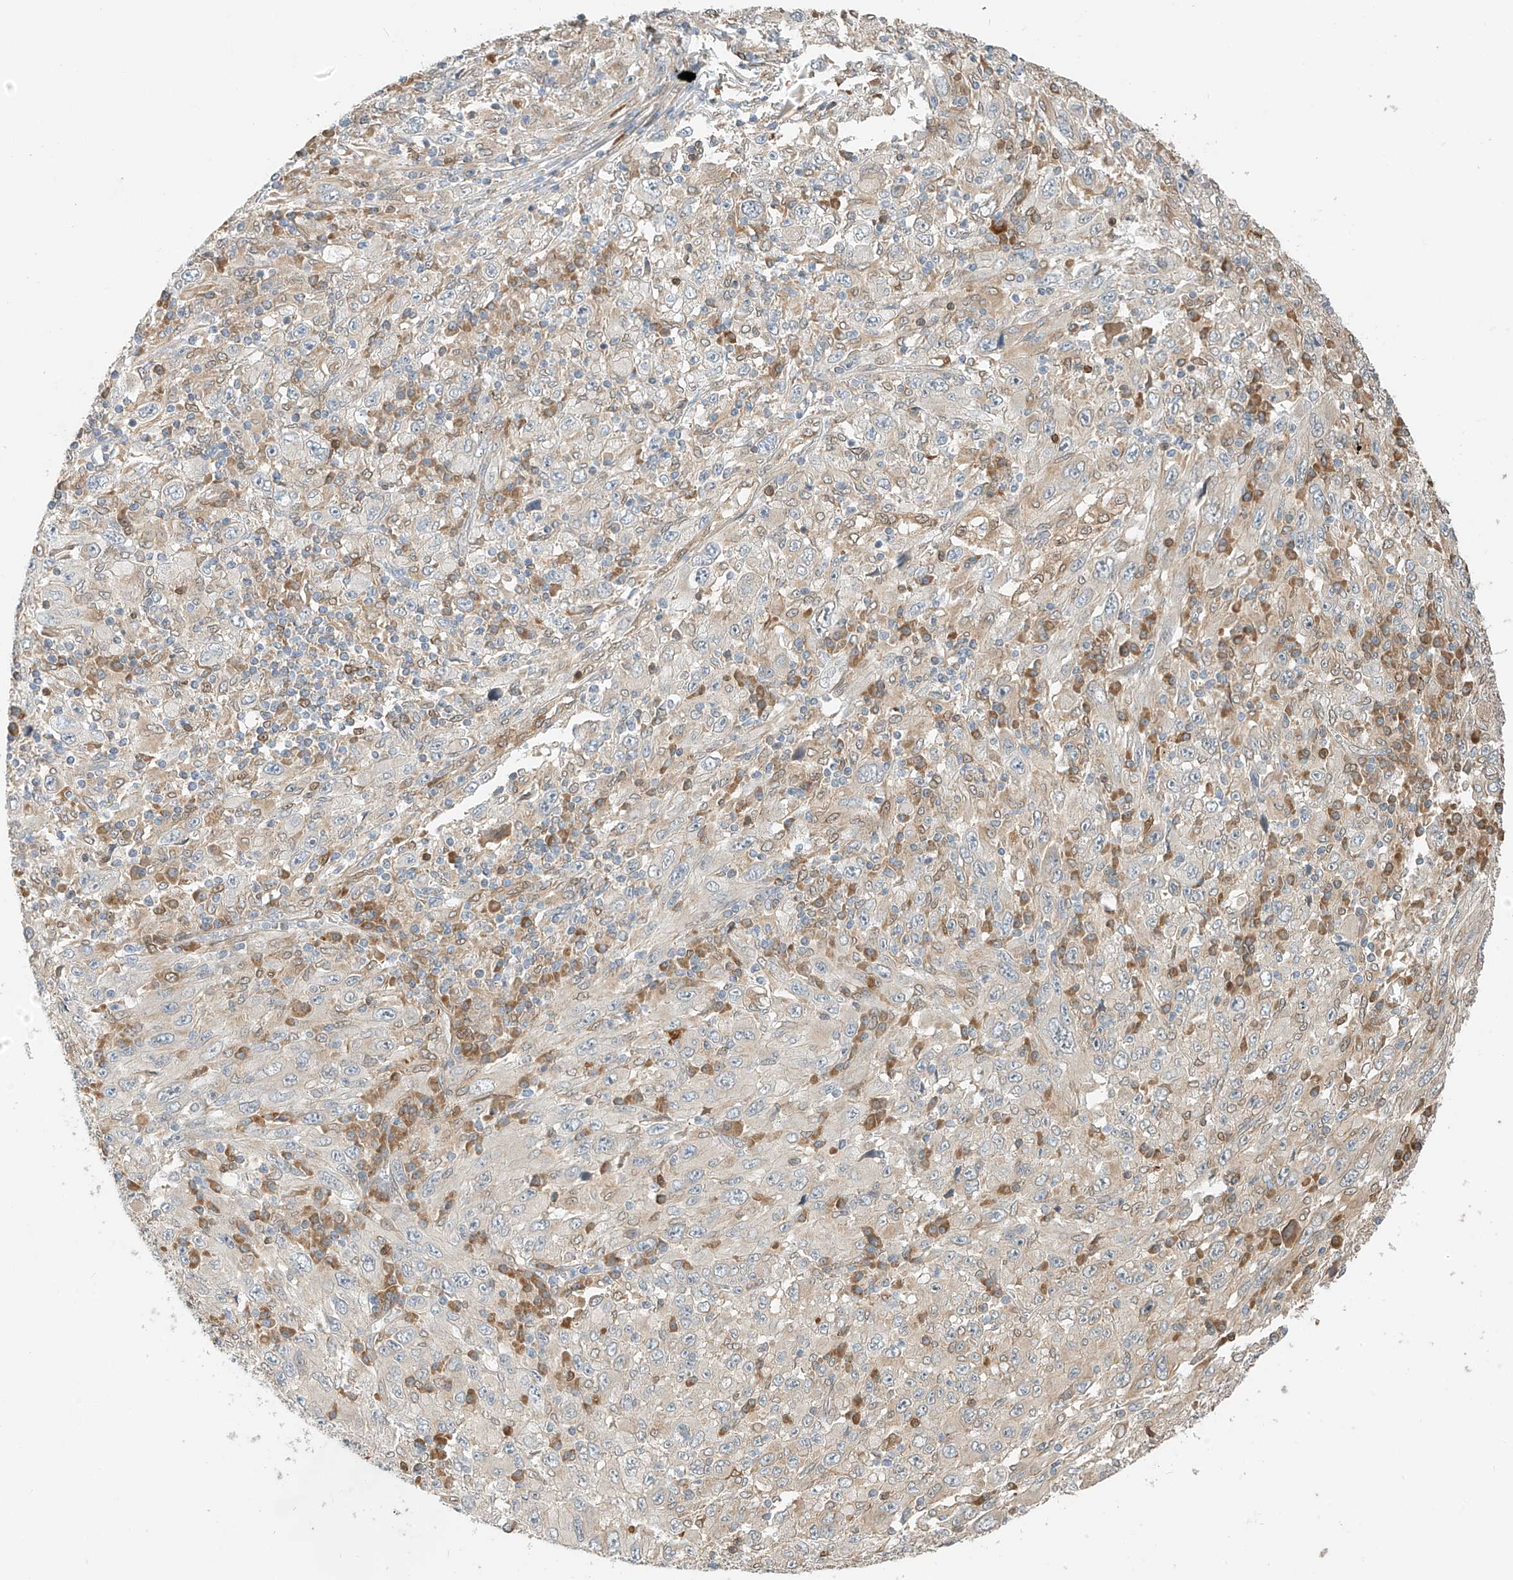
{"staining": {"intensity": "moderate", "quantity": "25%-75%", "location": "cytoplasmic/membranous"}, "tissue": "melanoma", "cell_type": "Tumor cells", "image_type": "cancer", "snomed": [{"axis": "morphology", "description": "Malignant melanoma, Metastatic site"}, {"axis": "topography", "description": "Skin"}], "caption": "Tumor cells reveal moderate cytoplasmic/membranous expression in approximately 25%-75% of cells in melanoma. (Brightfield microscopy of DAB IHC at high magnification).", "gene": "PPA2", "patient": {"sex": "female", "age": 56}}